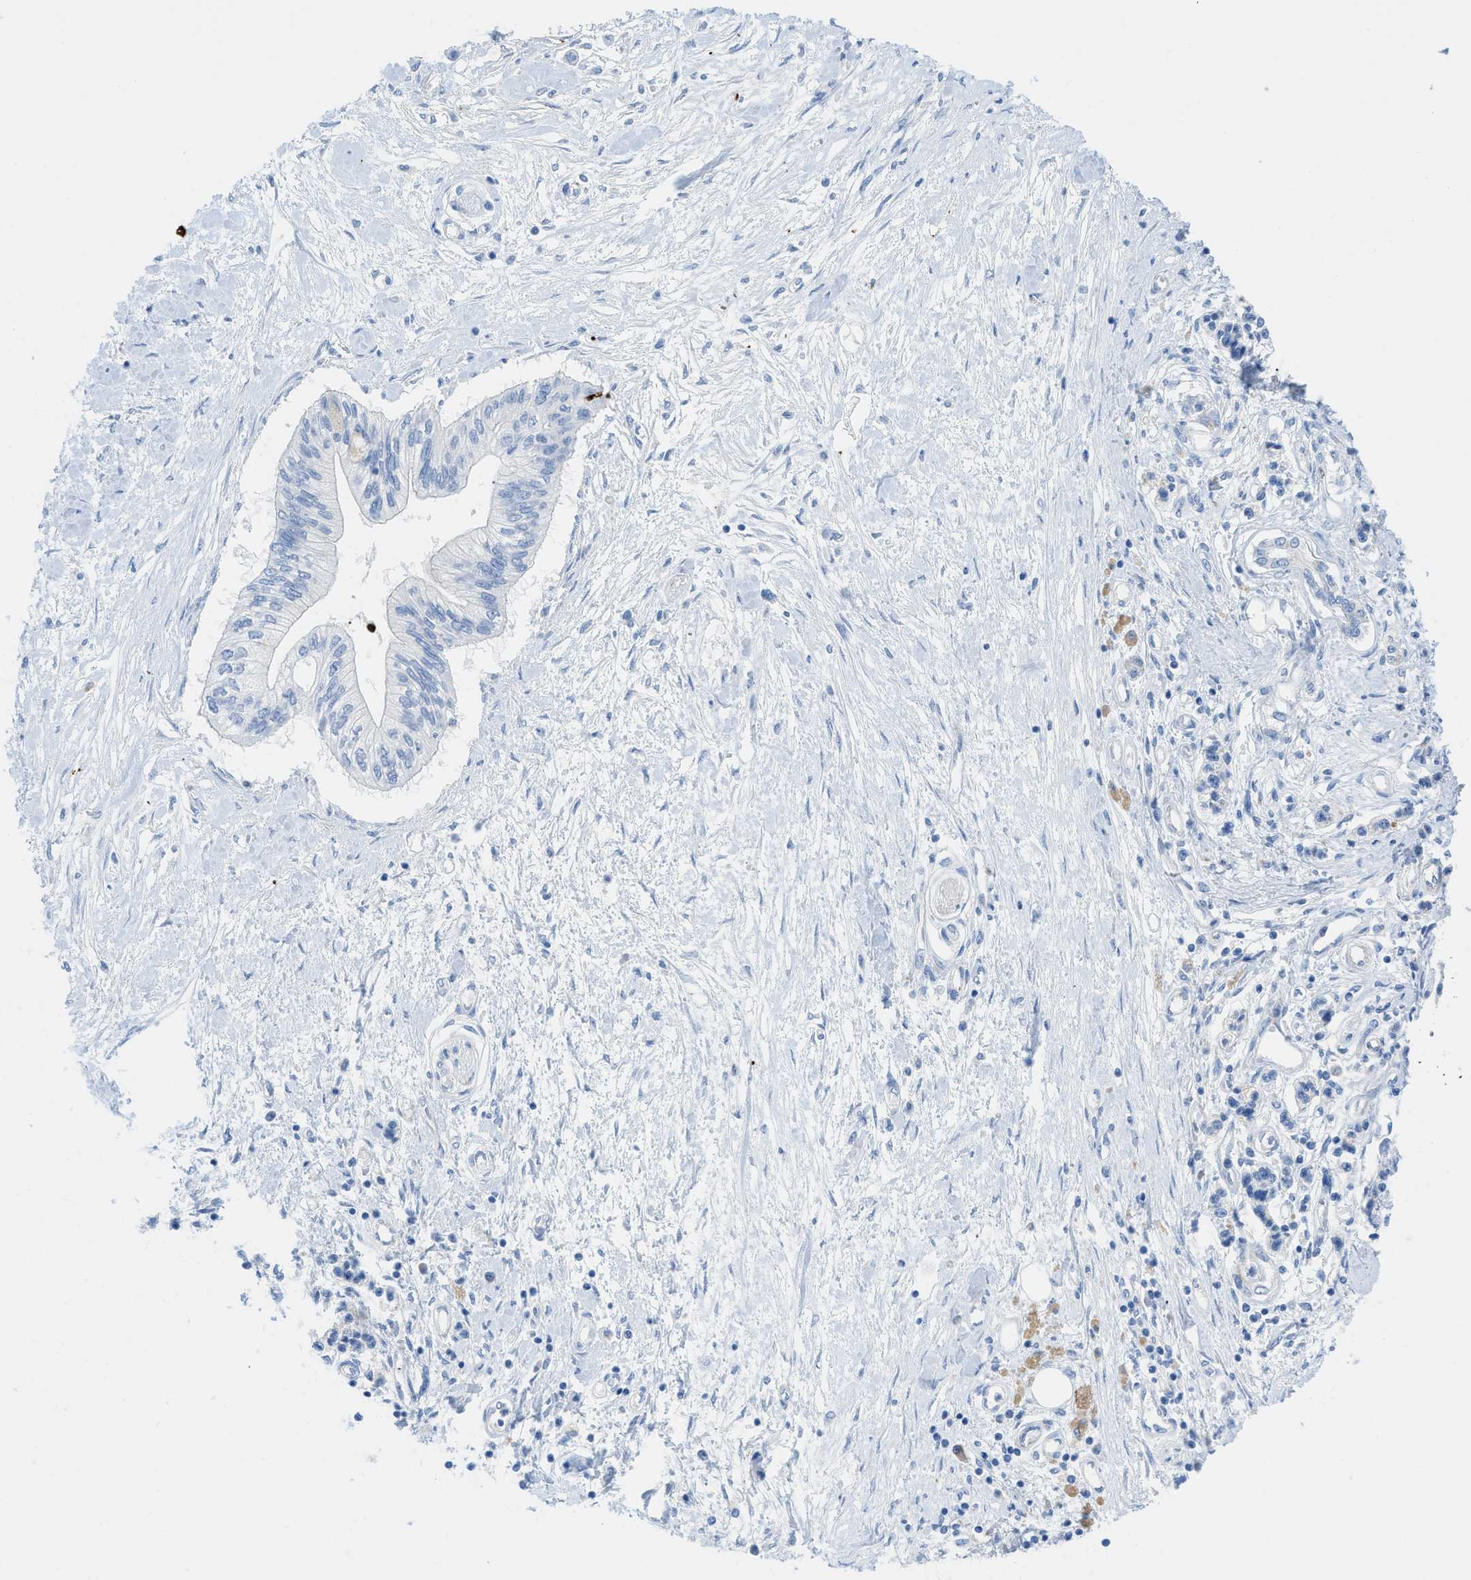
{"staining": {"intensity": "negative", "quantity": "none", "location": "none"}, "tissue": "pancreatic cancer", "cell_type": "Tumor cells", "image_type": "cancer", "snomed": [{"axis": "morphology", "description": "Adenocarcinoma, NOS"}, {"axis": "topography", "description": "Pancreas"}], "caption": "The photomicrograph displays no staining of tumor cells in adenocarcinoma (pancreatic). The staining was performed using DAB to visualize the protein expression in brown, while the nuclei were stained in blue with hematoxylin (Magnification: 20x).", "gene": "XCR1", "patient": {"sex": "female", "age": 77}}